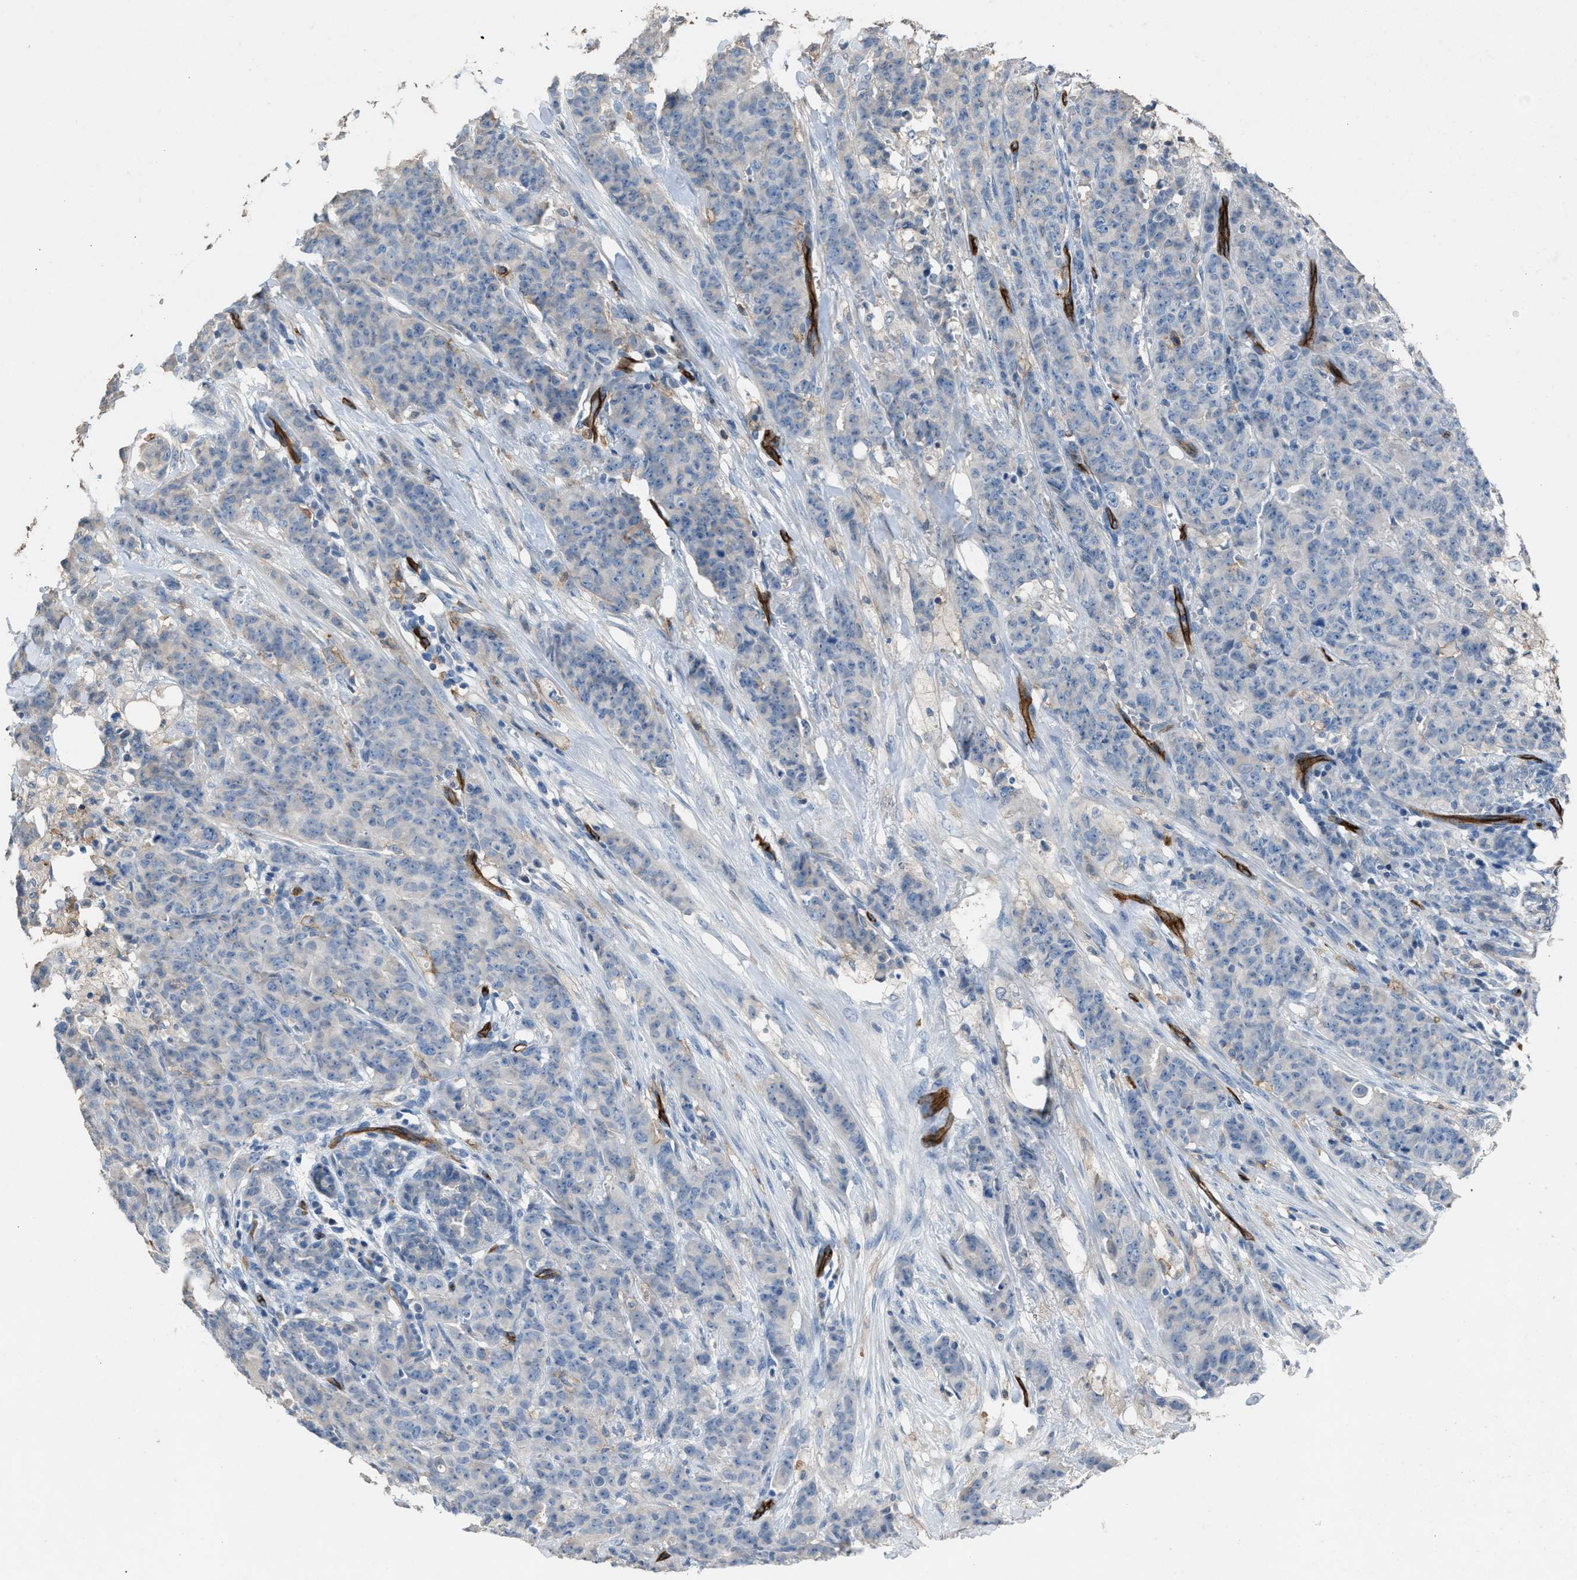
{"staining": {"intensity": "negative", "quantity": "none", "location": "none"}, "tissue": "breast cancer", "cell_type": "Tumor cells", "image_type": "cancer", "snomed": [{"axis": "morphology", "description": "Normal tissue, NOS"}, {"axis": "morphology", "description": "Duct carcinoma"}, {"axis": "topography", "description": "Breast"}], "caption": "The IHC photomicrograph has no significant expression in tumor cells of breast cancer (infiltrating ductal carcinoma) tissue.", "gene": "DYSF", "patient": {"sex": "female", "age": 40}}